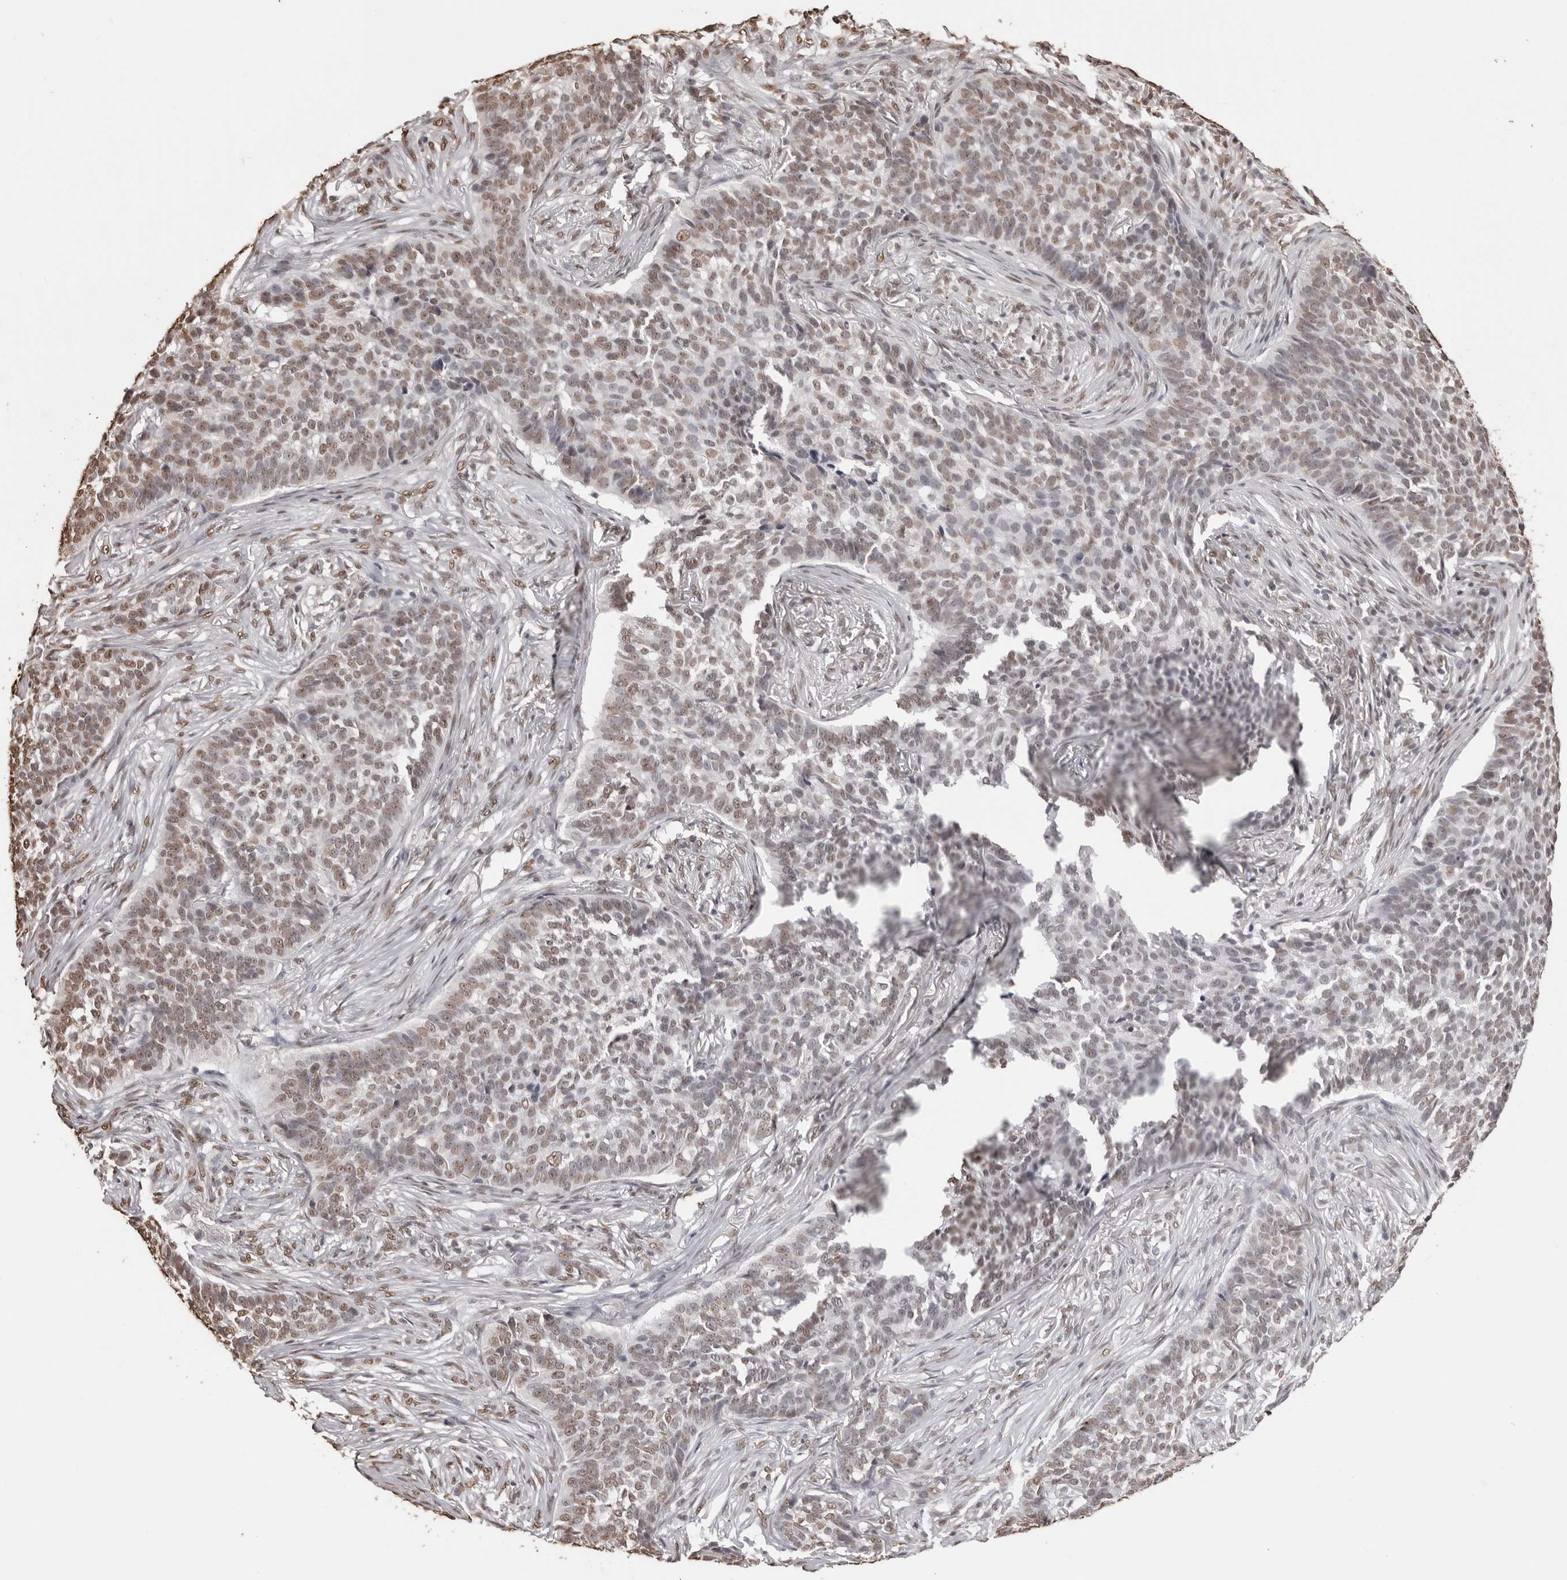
{"staining": {"intensity": "weak", "quantity": ">75%", "location": "nuclear"}, "tissue": "skin cancer", "cell_type": "Tumor cells", "image_type": "cancer", "snomed": [{"axis": "morphology", "description": "Basal cell carcinoma"}, {"axis": "topography", "description": "Skin"}], "caption": "Immunohistochemical staining of human basal cell carcinoma (skin) demonstrates weak nuclear protein expression in about >75% of tumor cells. The protein of interest is stained brown, and the nuclei are stained in blue (DAB (3,3'-diaminobenzidine) IHC with brightfield microscopy, high magnification).", "gene": "OLIG3", "patient": {"sex": "male", "age": 85}}